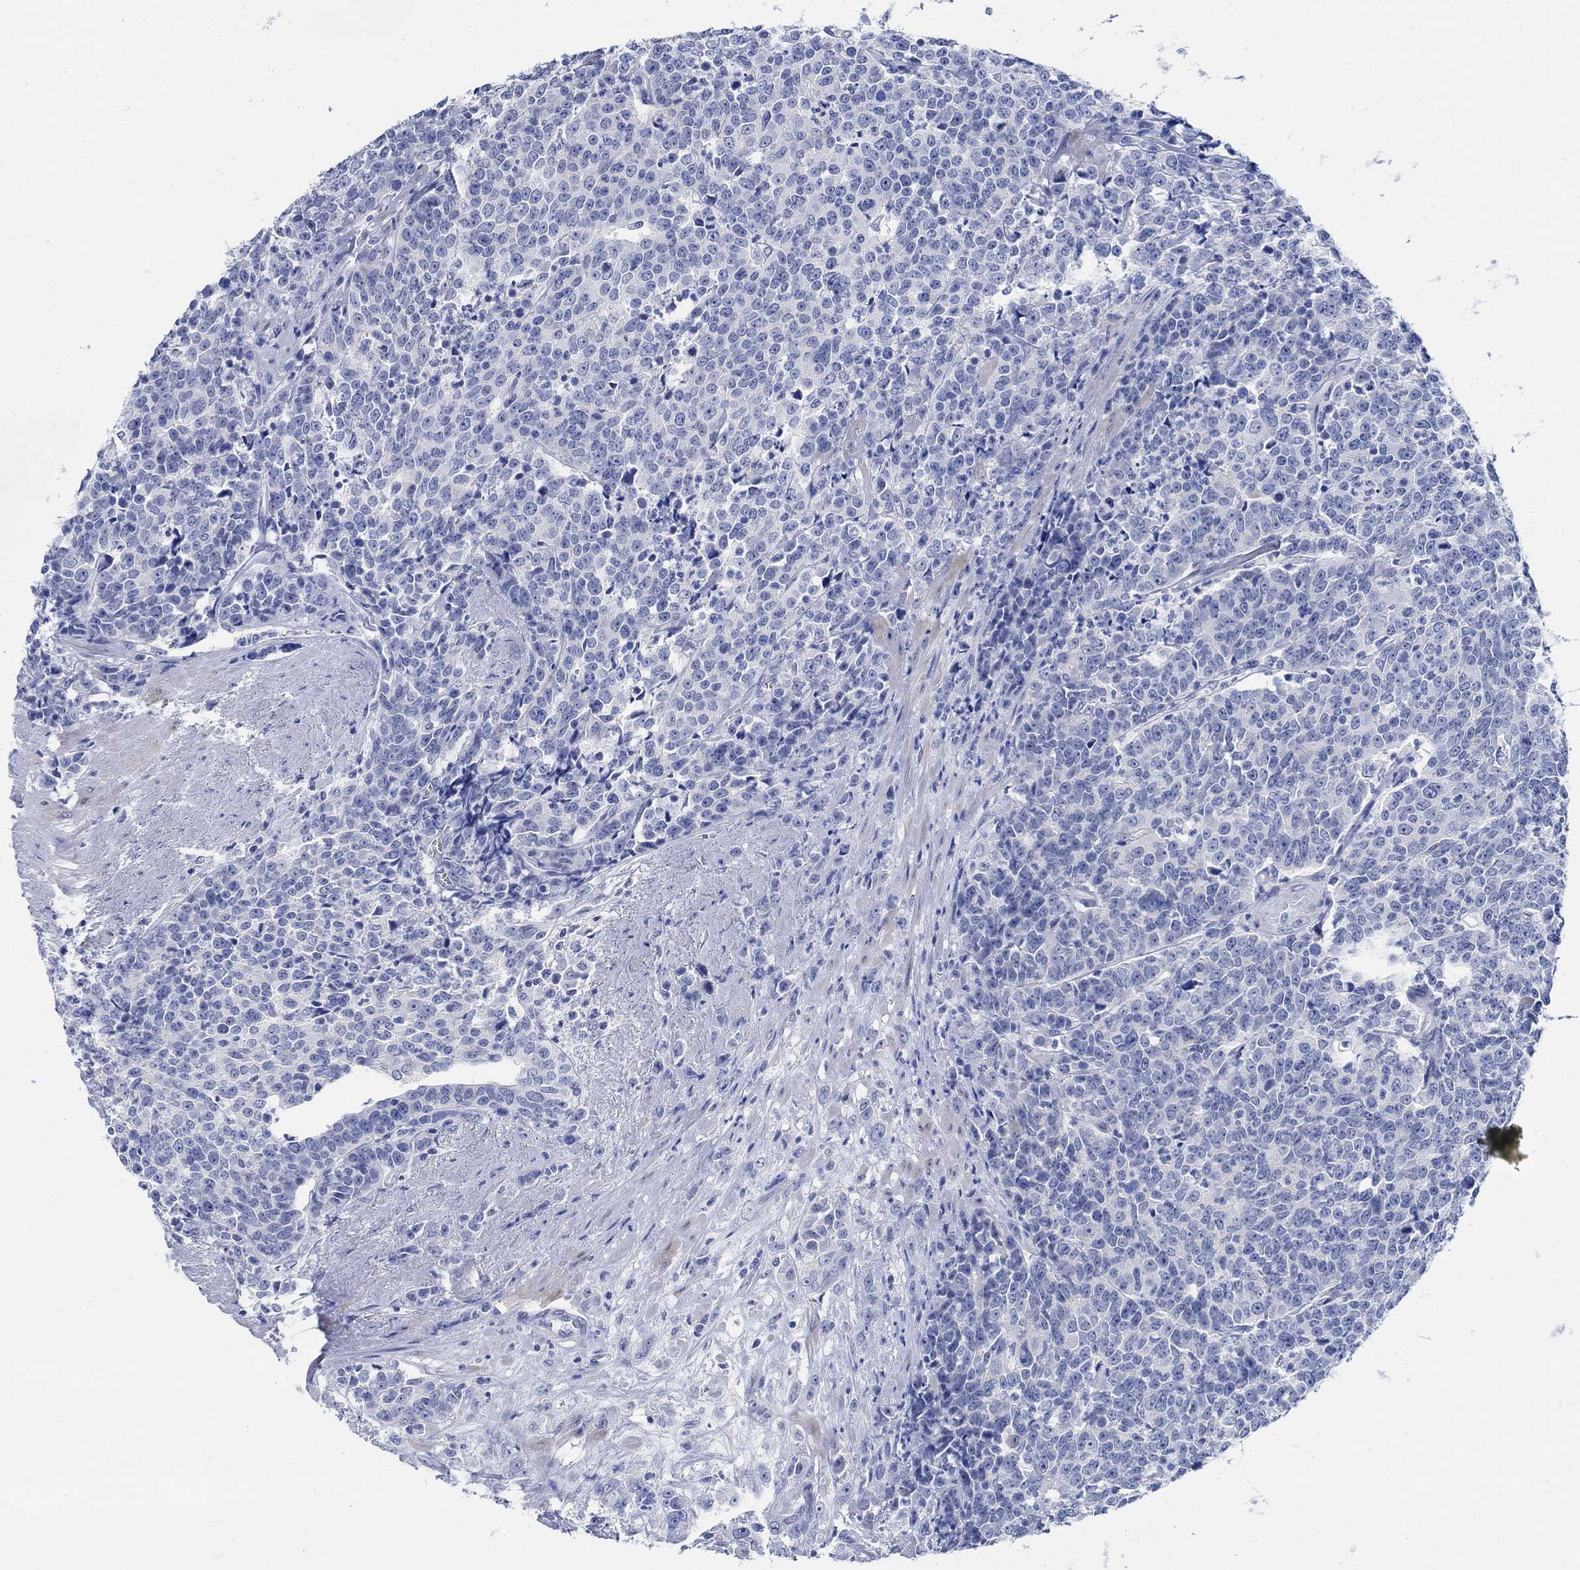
{"staining": {"intensity": "negative", "quantity": "none", "location": "none"}, "tissue": "prostate cancer", "cell_type": "Tumor cells", "image_type": "cancer", "snomed": [{"axis": "morphology", "description": "Adenocarcinoma, NOS"}, {"axis": "topography", "description": "Prostate"}], "caption": "DAB immunohistochemical staining of human prostate adenocarcinoma displays no significant expression in tumor cells.", "gene": "CAMK2N1", "patient": {"sex": "male", "age": 67}}